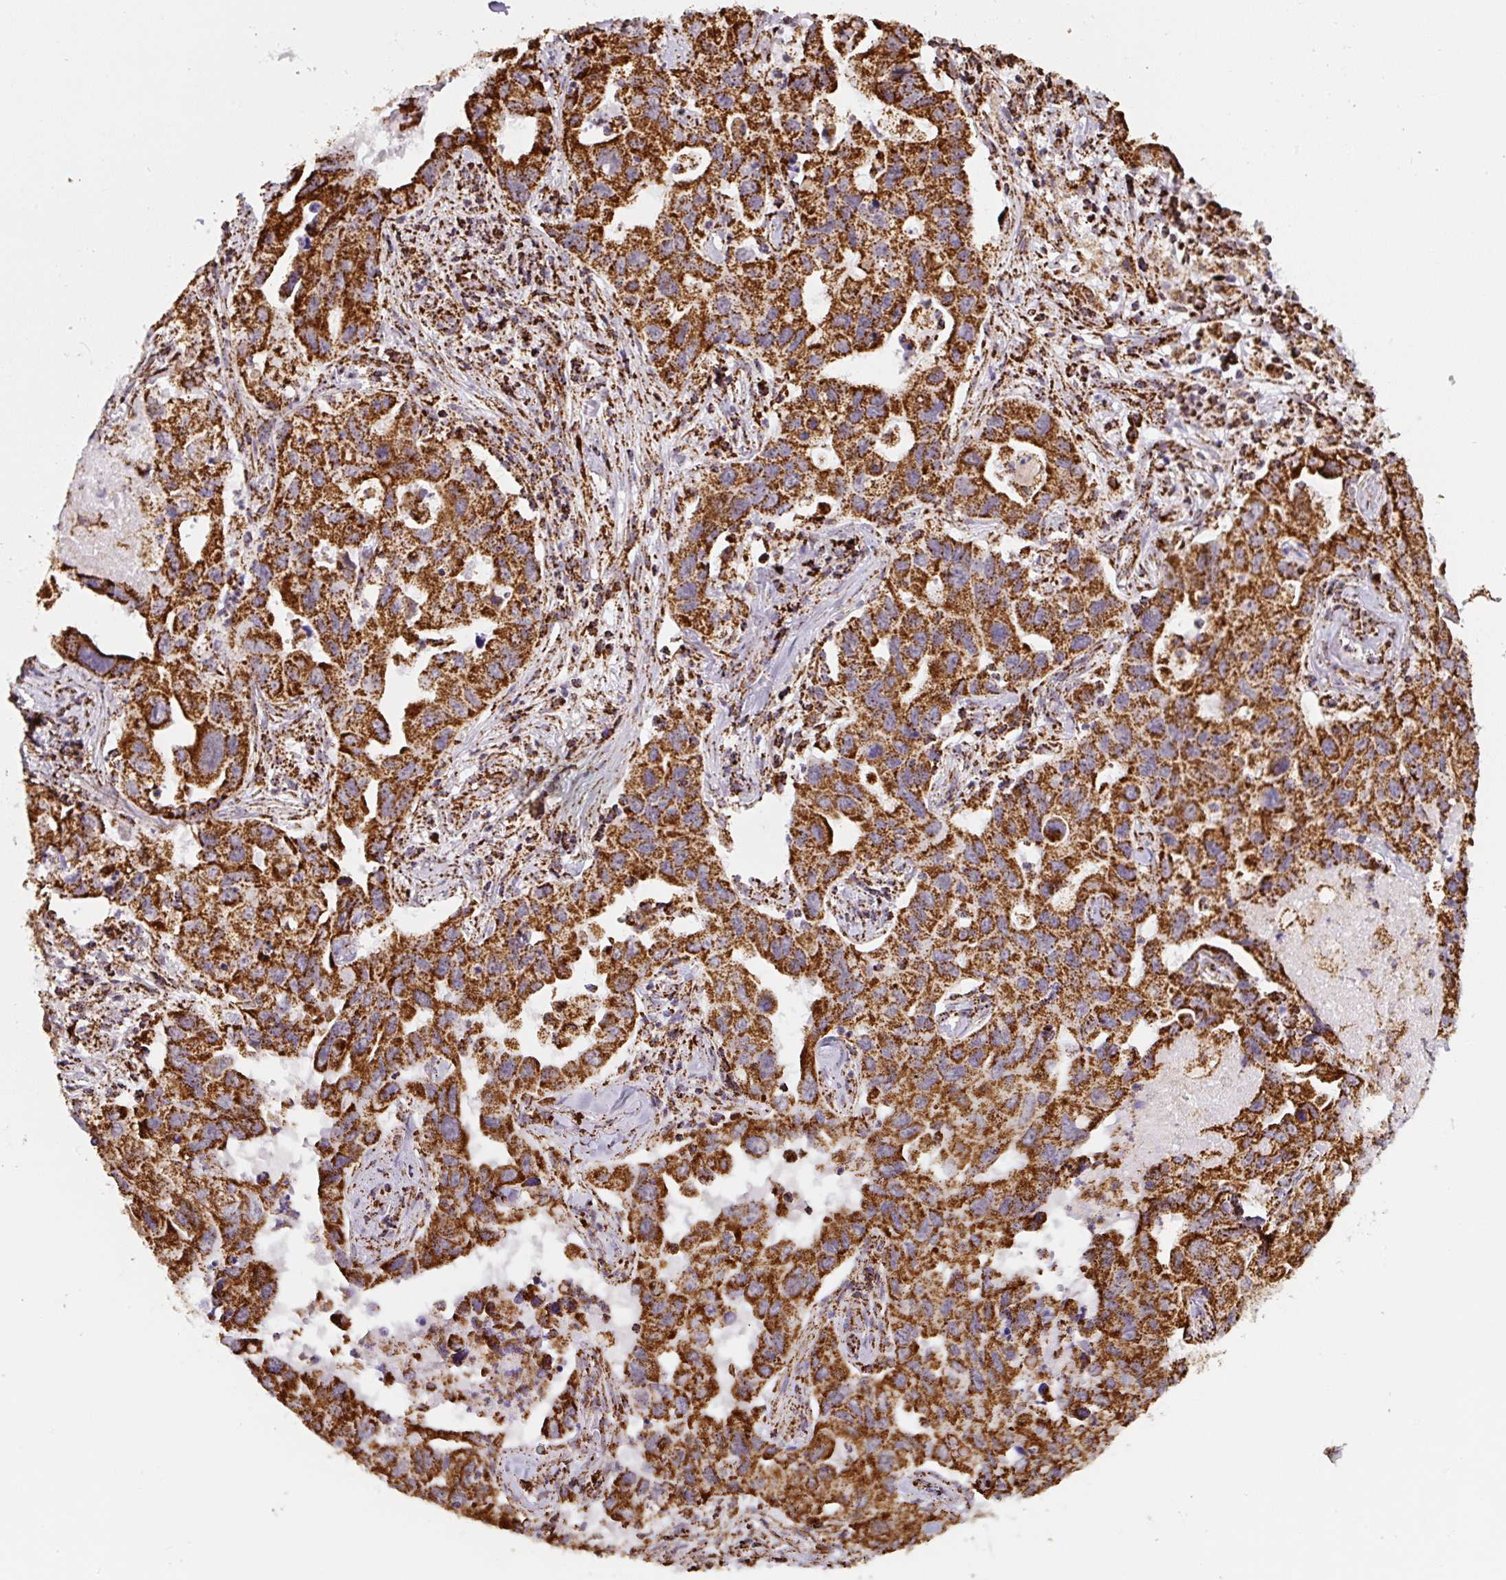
{"staining": {"intensity": "strong", "quantity": ">75%", "location": "cytoplasmic/membranous"}, "tissue": "lung cancer", "cell_type": "Tumor cells", "image_type": "cancer", "snomed": [{"axis": "morphology", "description": "Adenocarcinoma, NOS"}, {"axis": "topography", "description": "Lung"}], "caption": "Tumor cells demonstrate high levels of strong cytoplasmic/membranous expression in about >75% of cells in lung adenocarcinoma. The staining was performed using DAB (3,3'-diaminobenzidine) to visualize the protein expression in brown, while the nuclei were stained in blue with hematoxylin (Magnification: 20x).", "gene": "ATP5F1A", "patient": {"sex": "male", "age": 64}}